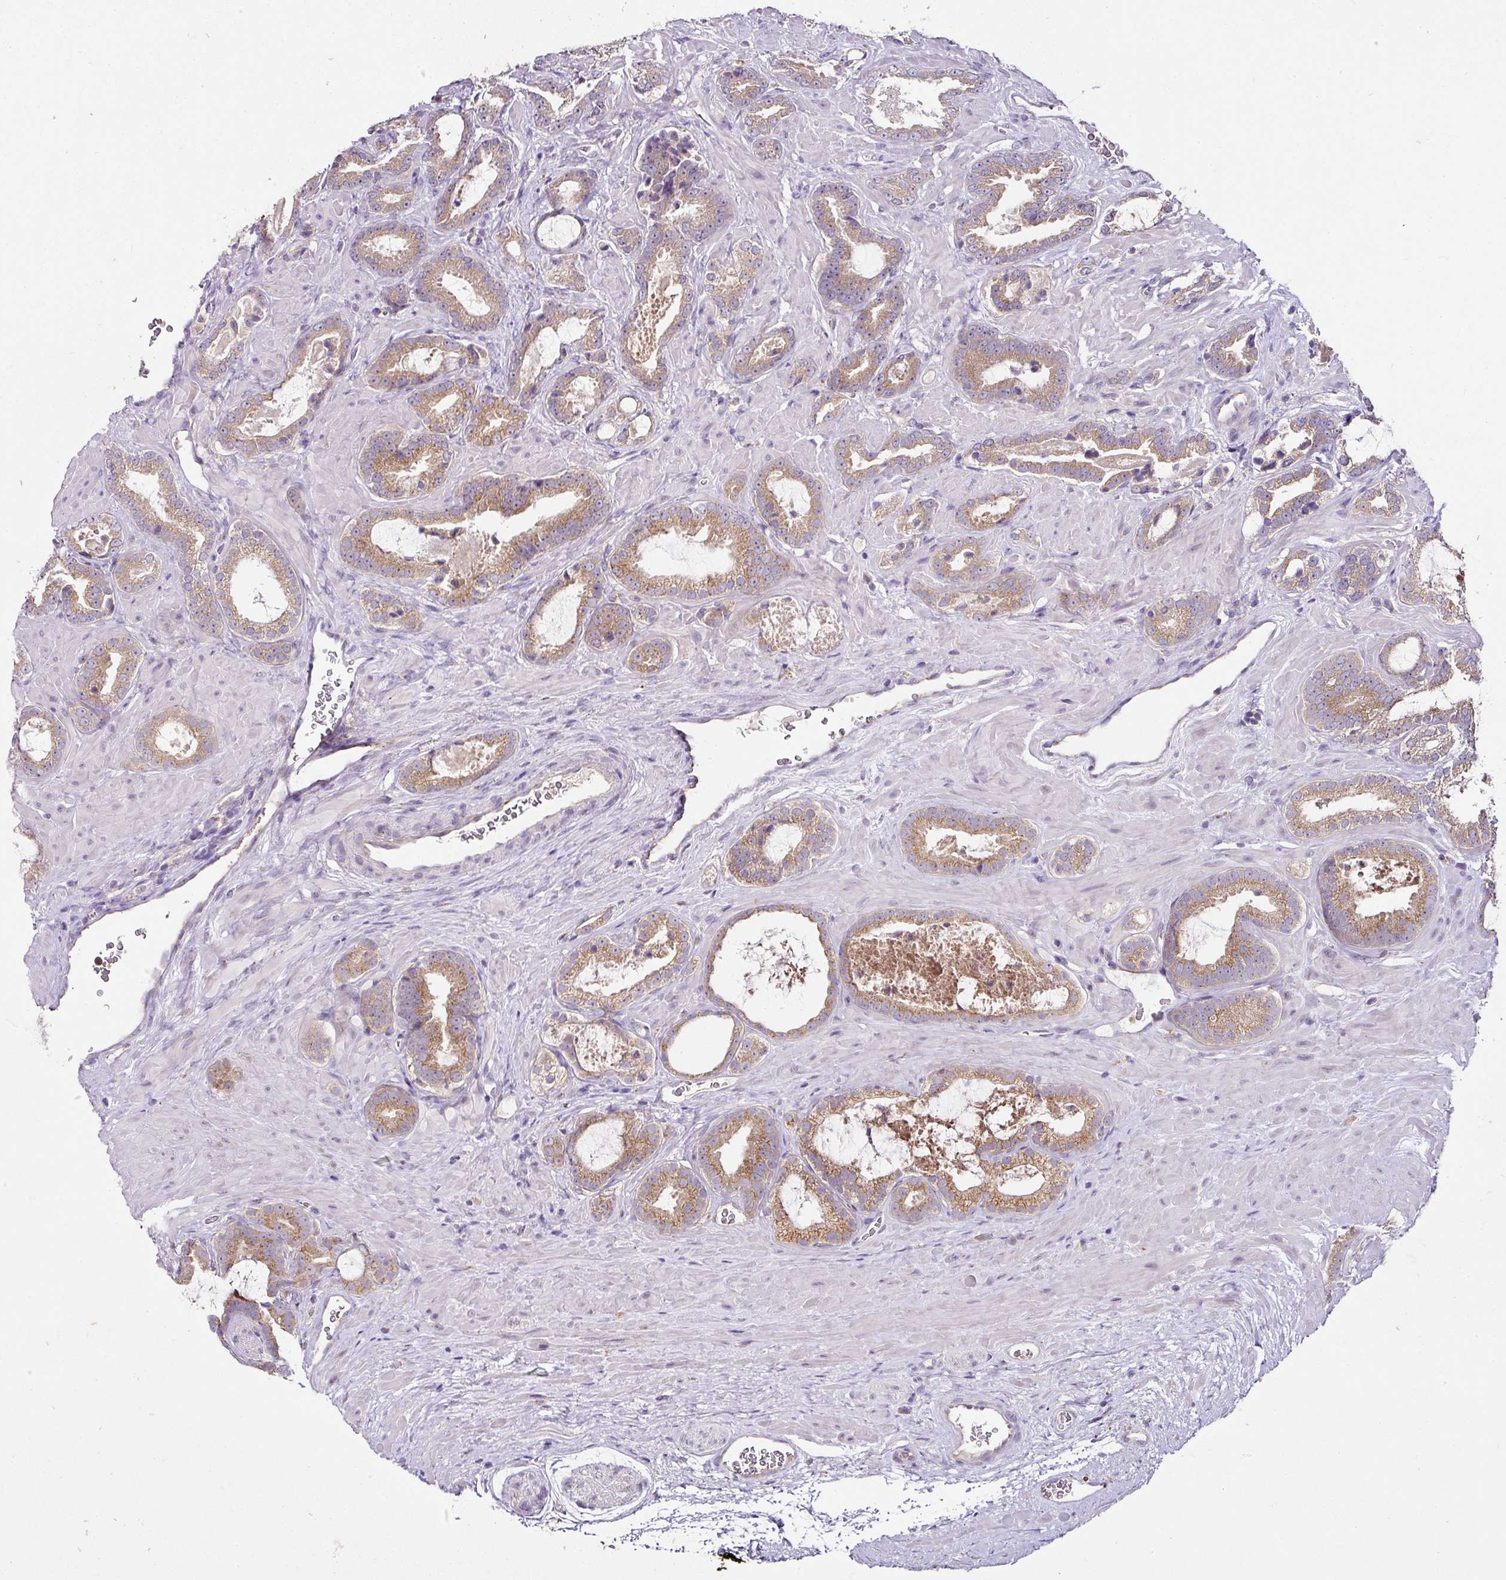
{"staining": {"intensity": "strong", "quantity": "25%-75%", "location": "cytoplasmic/membranous"}, "tissue": "prostate cancer", "cell_type": "Tumor cells", "image_type": "cancer", "snomed": [{"axis": "morphology", "description": "Adenocarcinoma, Low grade"}, {"axis": "topography", "description": "Prostate"}], "caption": "Immunohistochemical staining of prostate cancer demonstrates high levels of strong cytoplasmic/membranous protein staining in approximately 25%-75% of tumor cells. (IHC, brightfield microscopy, high magnification).", "gene": "SKIC2", "patient": {"sex": "male", "age": 62}}